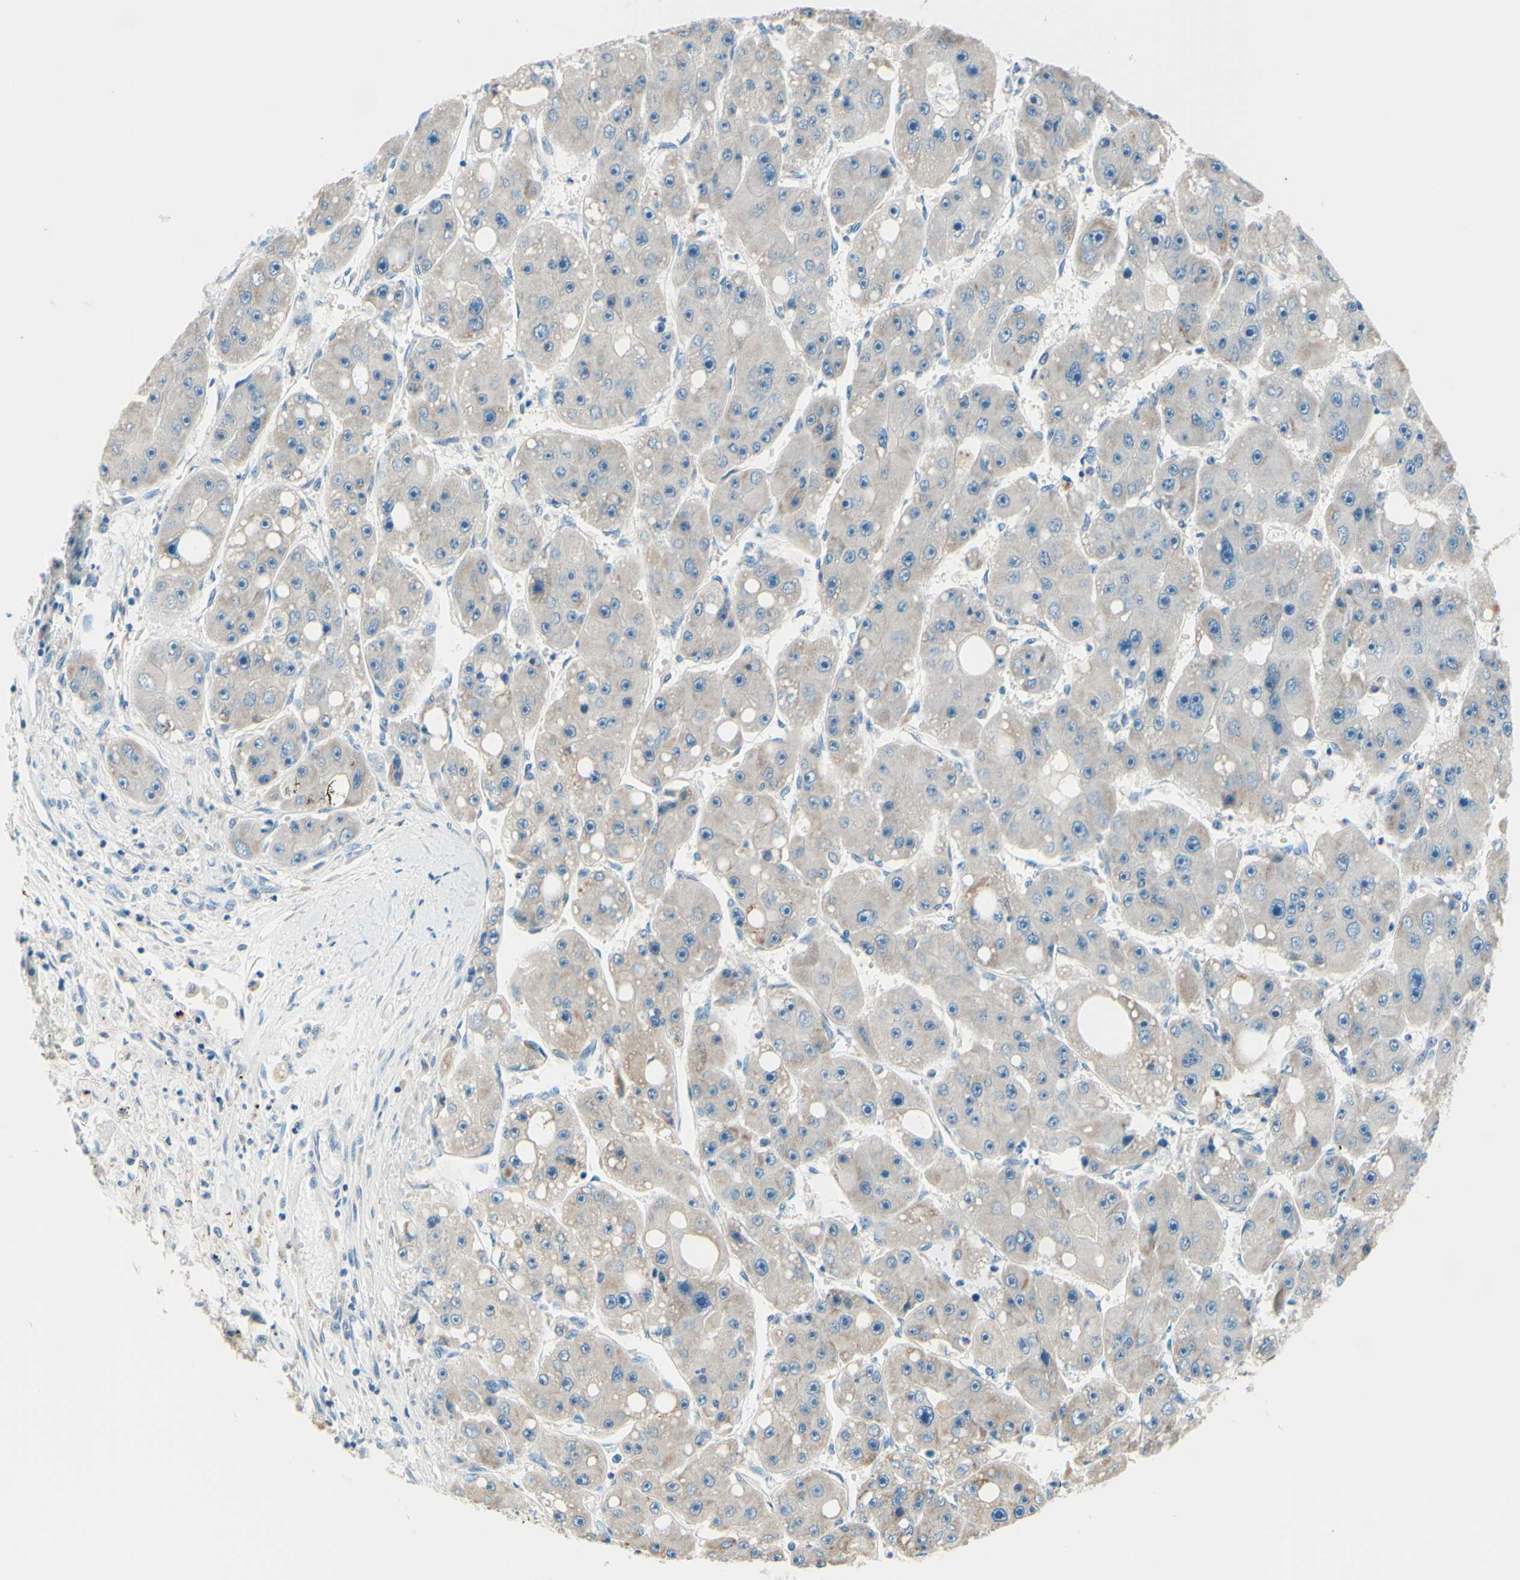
{"staining": {"intensity": "weak", "quantity": "25%-75%", "location": "cytoplasmic/membranous"}, "tissue": "liver cancer", "cell_type": "Tumor cells", "image_type": "cancer", "snomed": [{"axis": "morphology", "description": "Carcinoma, Hepatocellular, NOS"}, {"axis": "topography", "description": "Liver"}], "caption": "Protein staining demonstrates weak cytoplasmic/membranous expression in approximately 25%-75% of tumor cells in hepatocellular carcinoma (liver).", "gene": "PASD1", "patient": {"sex": "female", "age": 61}}